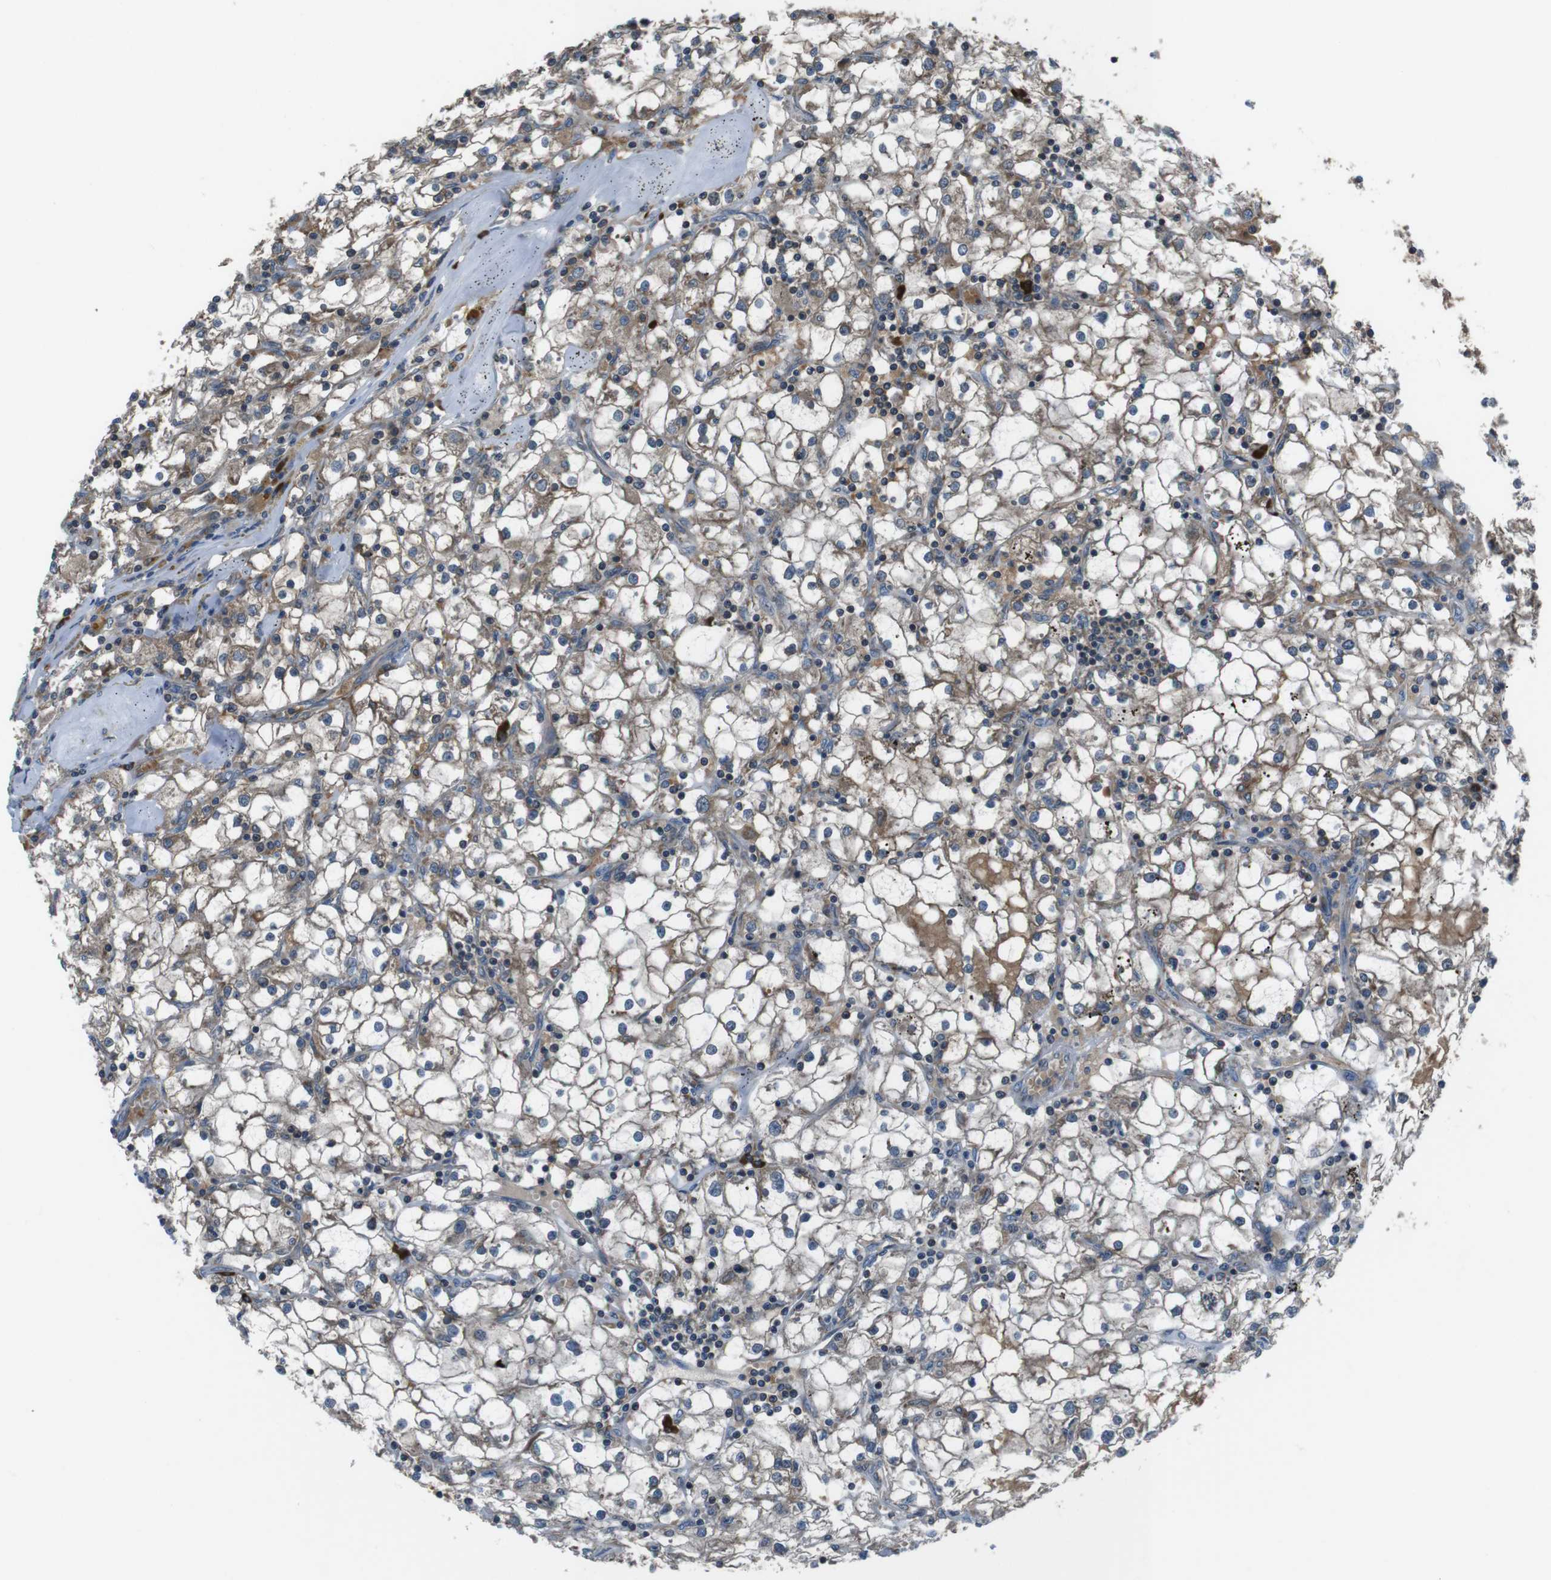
{"staining": {"intensity": "moderate", "quantity": ">75%", "location": "cytoplasmic/membranous"}, "tissue": "renal cancer", "cell_type": "Tumor cells", "image_type": "cancer", "snomed": [{"axis": "morphology", "description": "Adenocarcinoma, NOS"}, {"axis": "topography", "description": "Kidney"}], "caption": "Brown immunohistochemical staining in renal cancer reveals moderate cytoplasmic/membranous expression in about >75% of tumor cells. Nuclei are stained in blue.", "gene": "SSR3", "patient": {"sex": "male", "age": 56}}